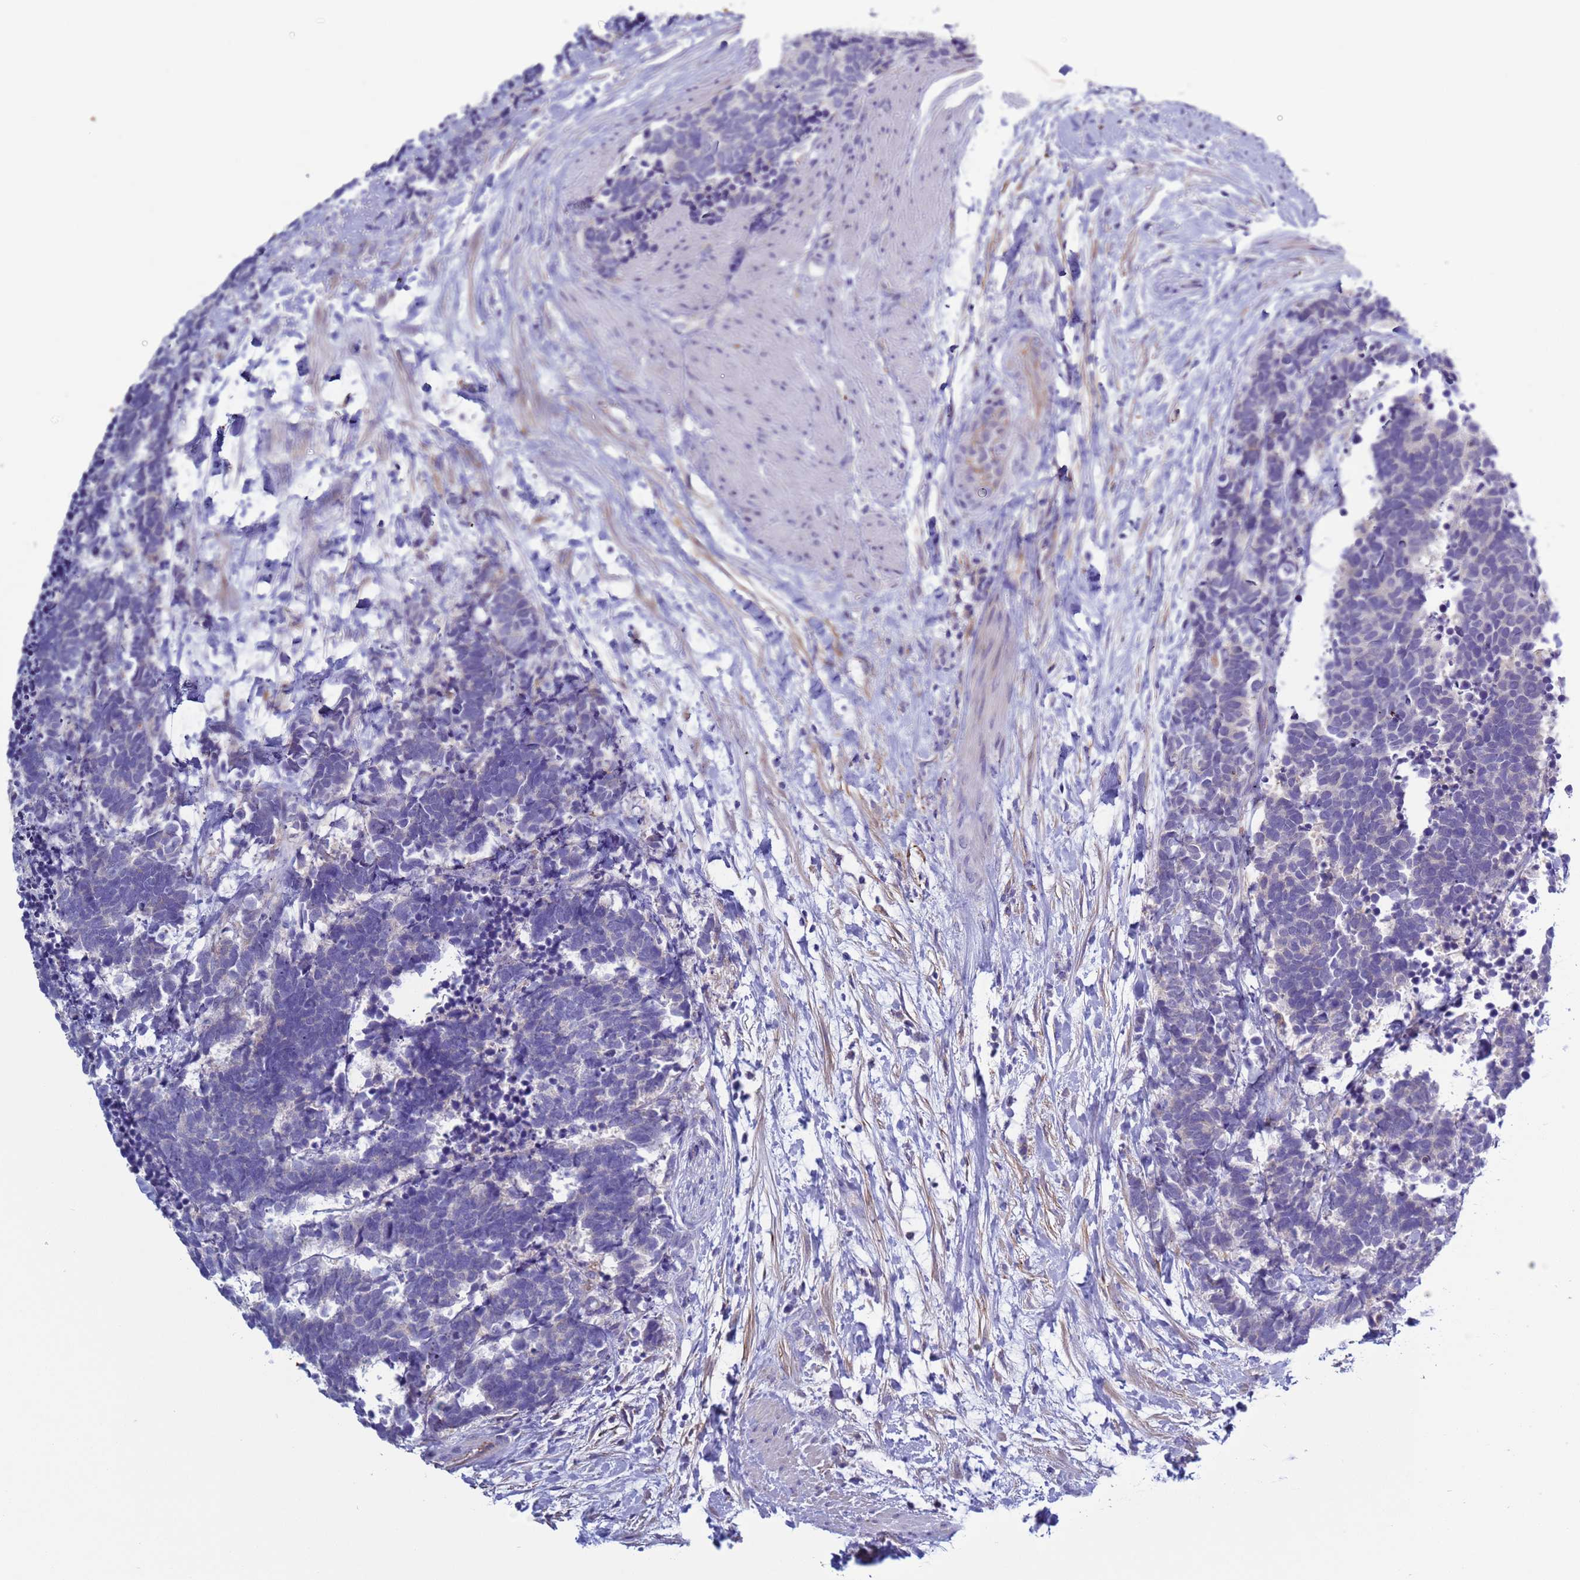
{"staining": {"intensity": "negative", "quantity": "none", "location": "none"}, "tissue": "carcinoid", "cell_type": "Tumor cells", "image_type": "cancer", "snomed": [{"axis": "morphology", "description": "Carcinoma, NOS"}, {"axis": "morphology", "description": "Carcinoid, malignant, NOS"}, {"axis": "topography", "description": "Prostate"}], "caption": "A photomicrograph of human carcinoma is negative for staining in tumor cells.", "gene": "ABHD17B", "patient": {"sex": "male", "age": 57}}